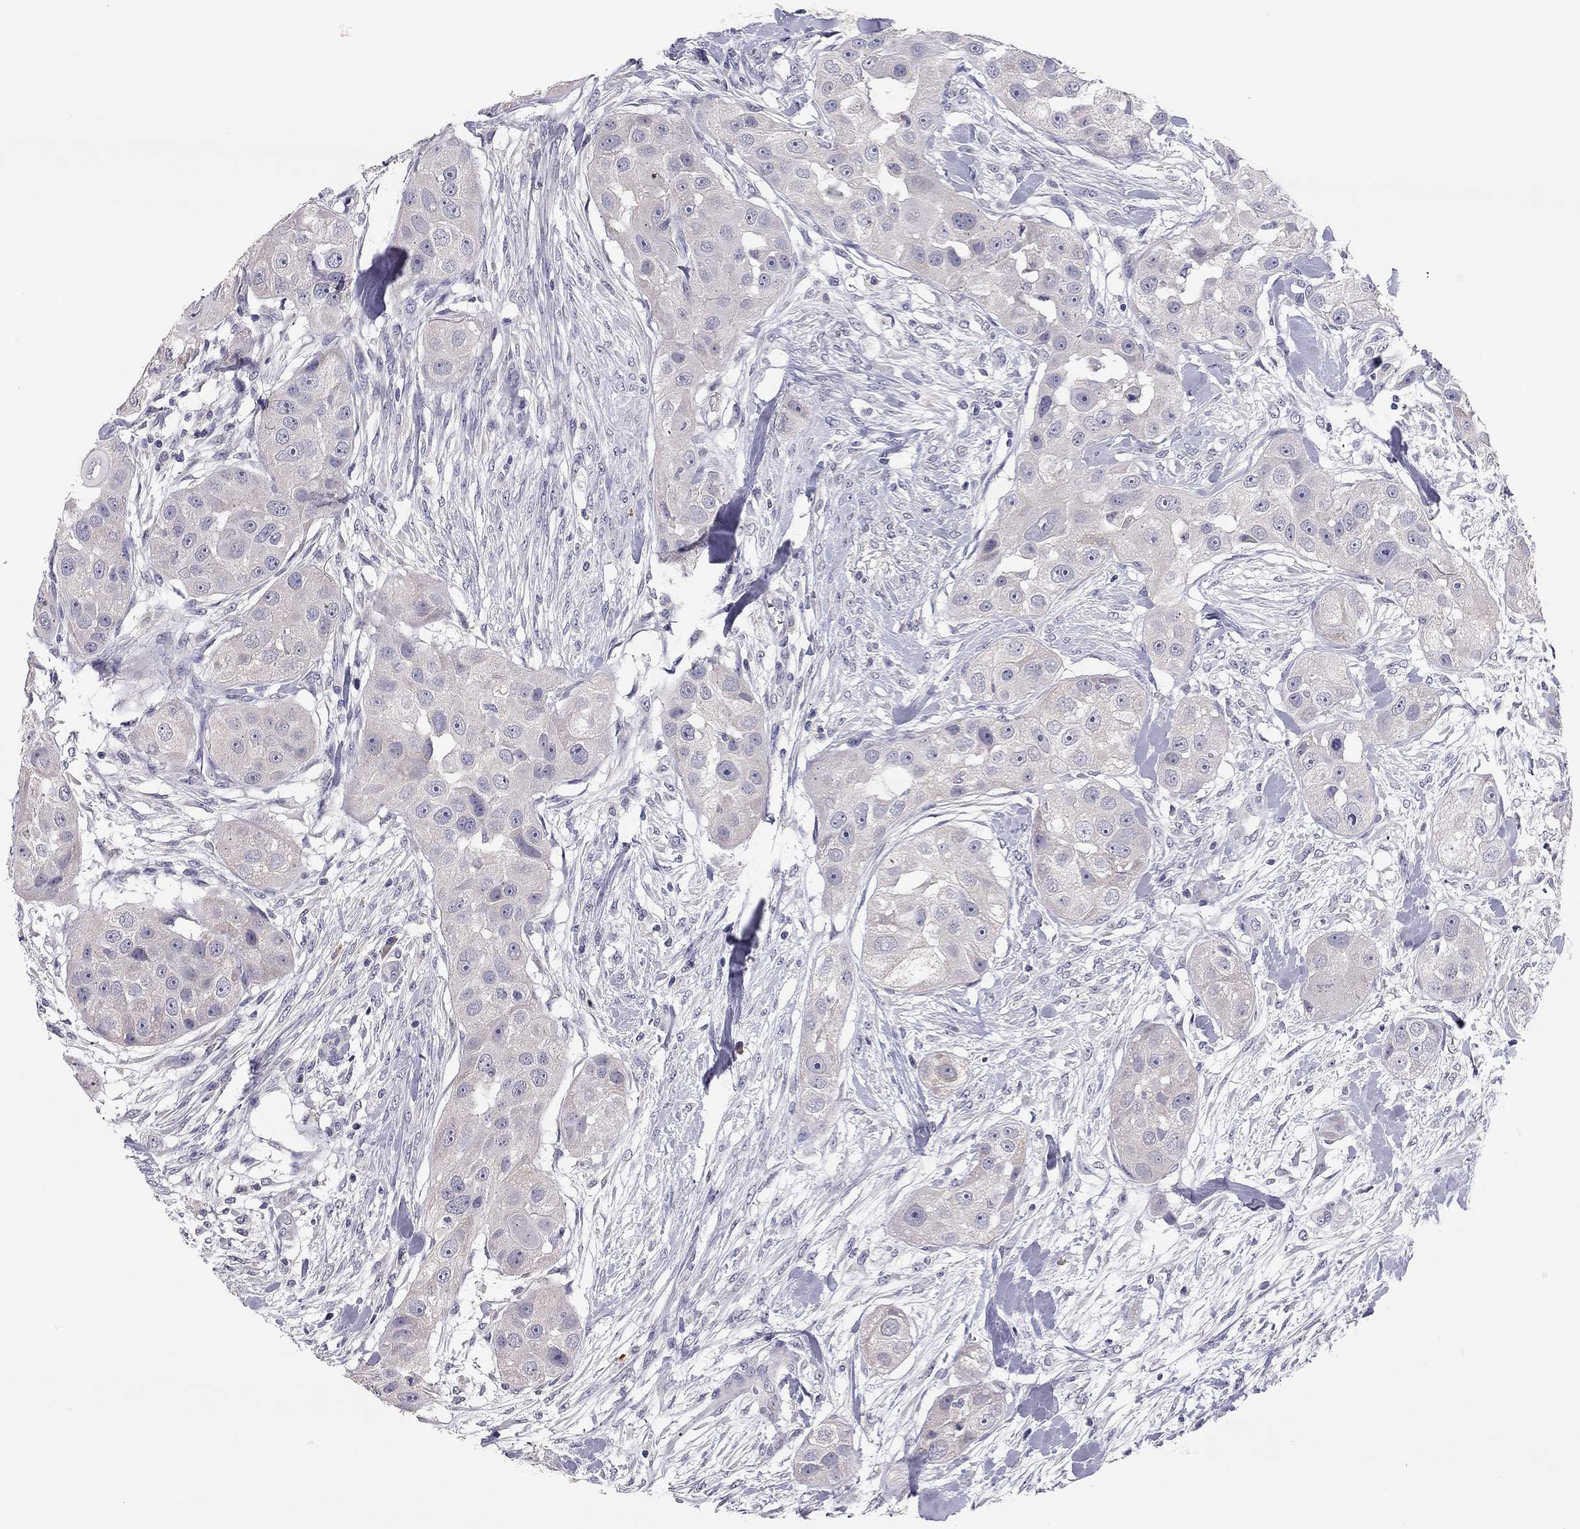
{"staining": {"intensity": "negative", "quantity": "none", "location": "none"}, "tissue": "head and neck cancer", "cell_type": "Tumor cells", "image_type": "cancer", "snomed": [{"axis": "morphology", "description": "Squamous cell carcinoma, NOS"}, {"axis": "topography", "description": "Head-Neck"}], "caption": "A high-resolution micrograph shows immunohistochemistry (IHC) staining of squamous cell carcinoma (head and neck), which reveals no significant staining in tumor cells.", "gene": "SCARB1", "patient": {"sex": "male", "age": 51}}